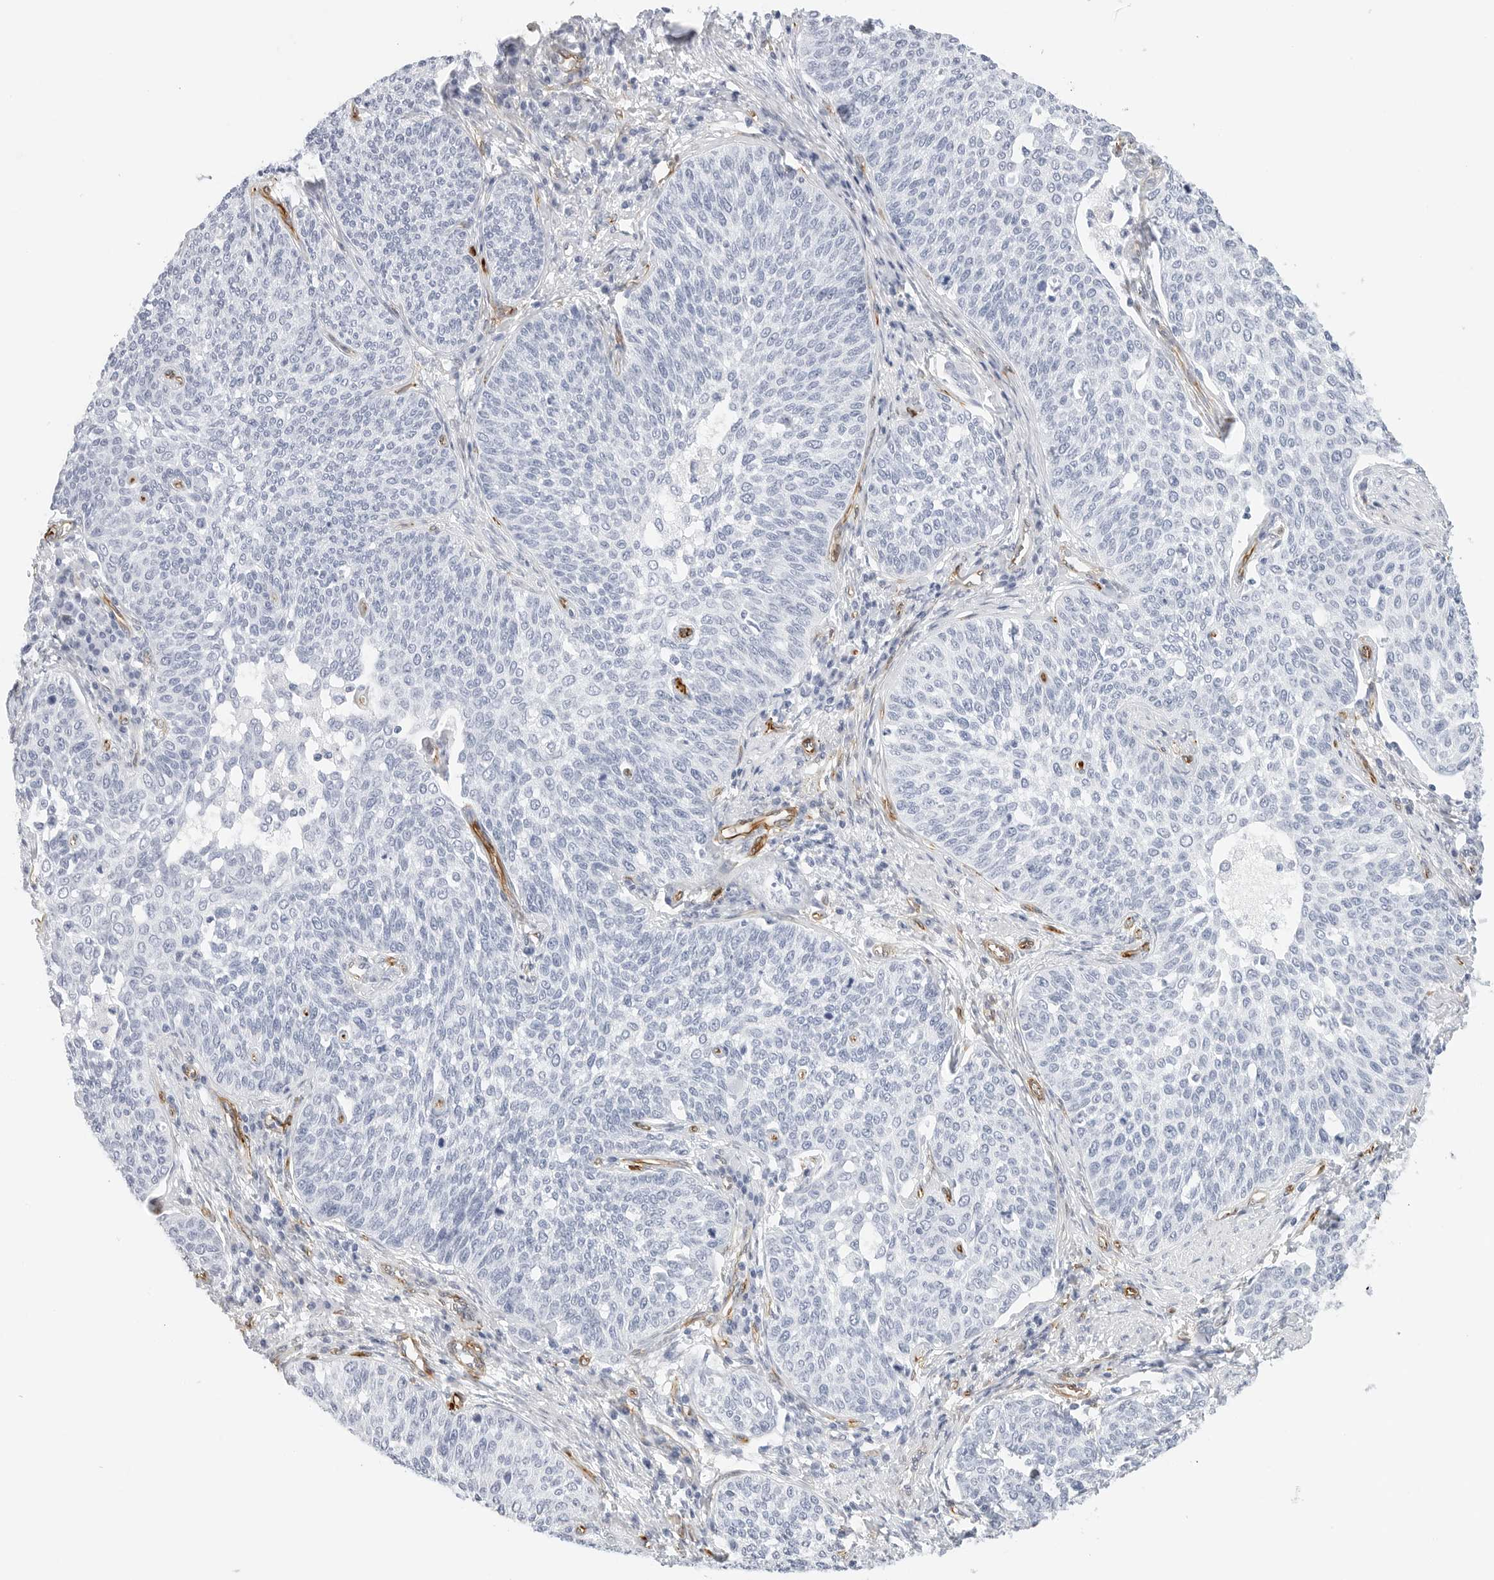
{"staining": {"intensity": "negative", "quantity": "none", "location": "none"}, "tissue": "cervical cancer", "cell_type": "Tumor cells", "image_type": "cancer", "snomed": [{"axis": "morphology", "description": "Squamous cell carcinoma, NOS"}, {"axis": "topography", "description": "Cervix"}], "caption": "Immunohistochemistry micrograph of neoplastic tissue: human cervical cancer (squamous cell carcinoma) stained with DAB (3,3'-diaminobenzidine) reveals no significant protein staining in tumor cells.", "gene": "NES", "patient": {"sex": "female", "age": 34}}